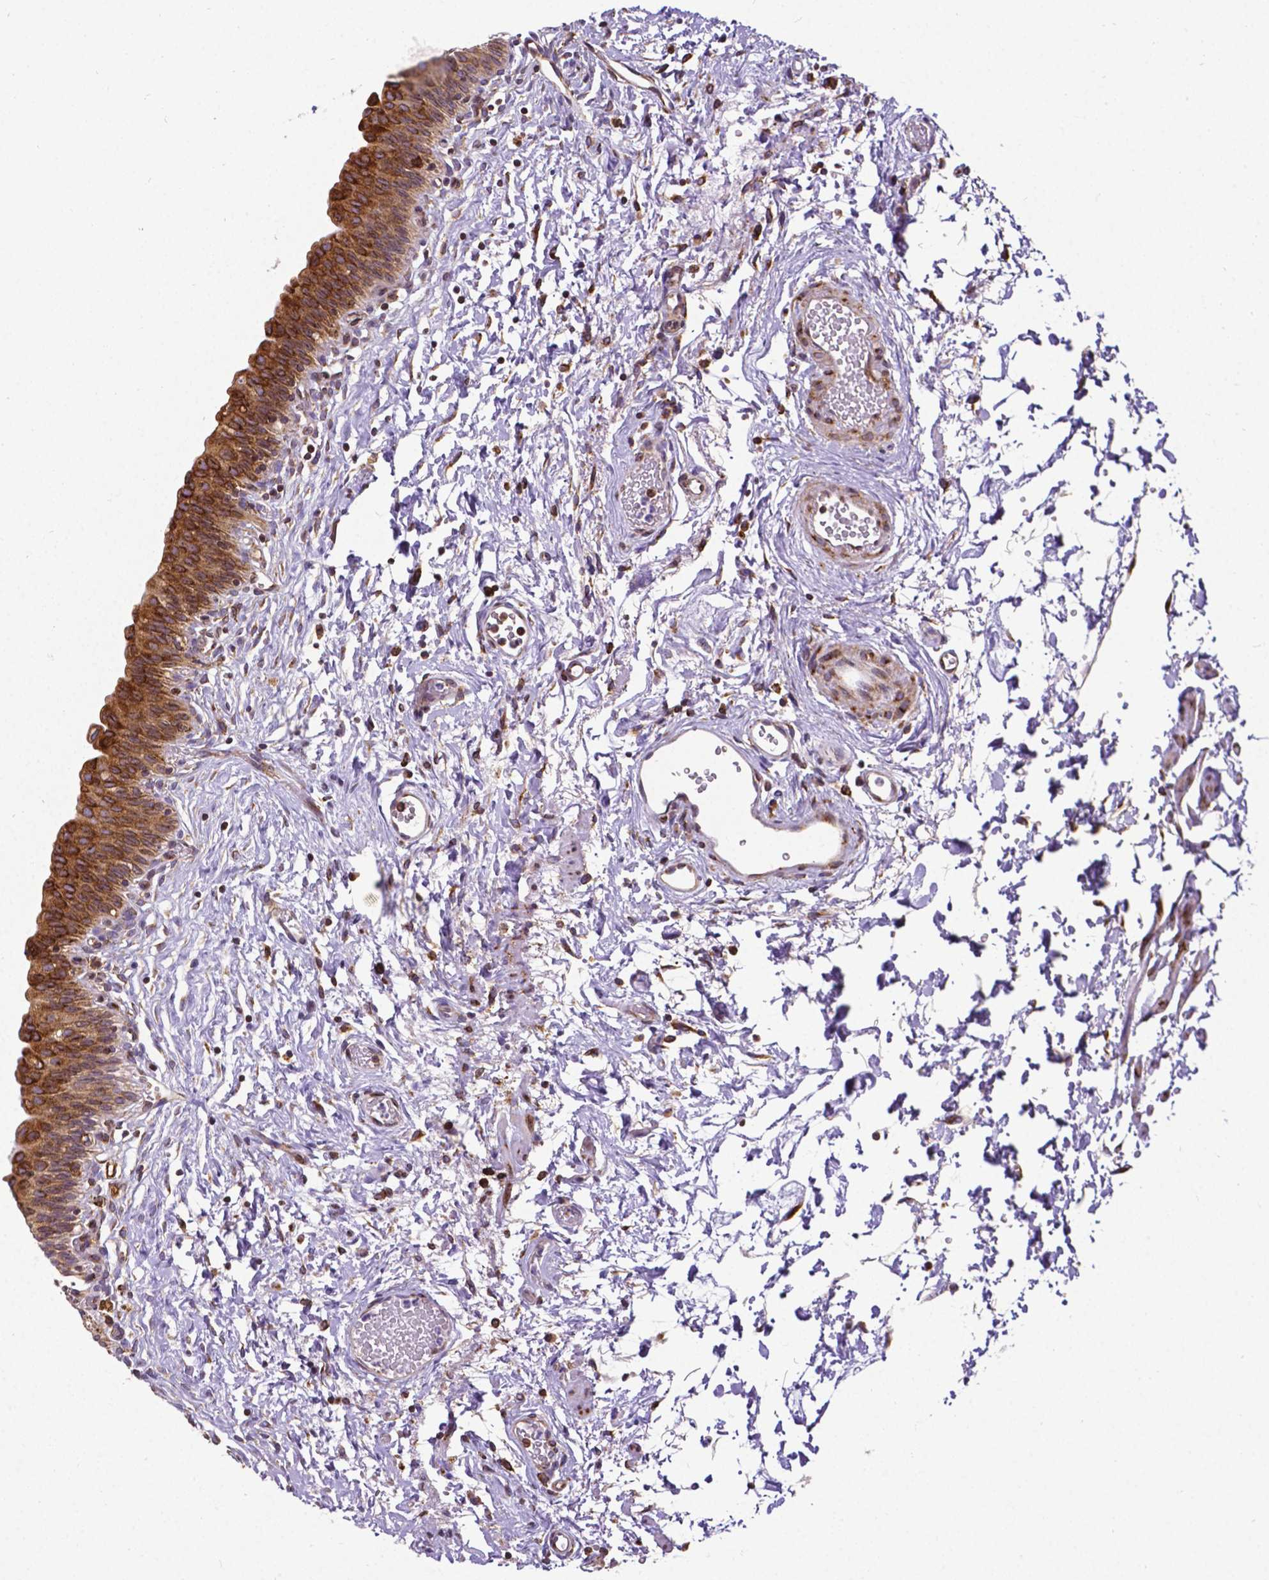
{"staining": {"intensity": "strong", "quantity": ">75%", "location": "cytoplasmic/membranous"}, "tissue": "urinary bladder", "cell_type": "Urothelial cells", "image_type": "normal", "snomed": [{"axis": "morphology", "description": "Normal tissue, NOS"}, {"axis": "topography", "description": "Urinary bladder"}], "caption": "DAB (3,3'-diaminobenzidine) immunohistochemical staining of benign human urinary bladder reveals strong cytoplasmic/membranous protein positivity in approximately >75% of urothelial cells.", "gene": "MTDH", "patient": {"sex": "male", "age": 56}}